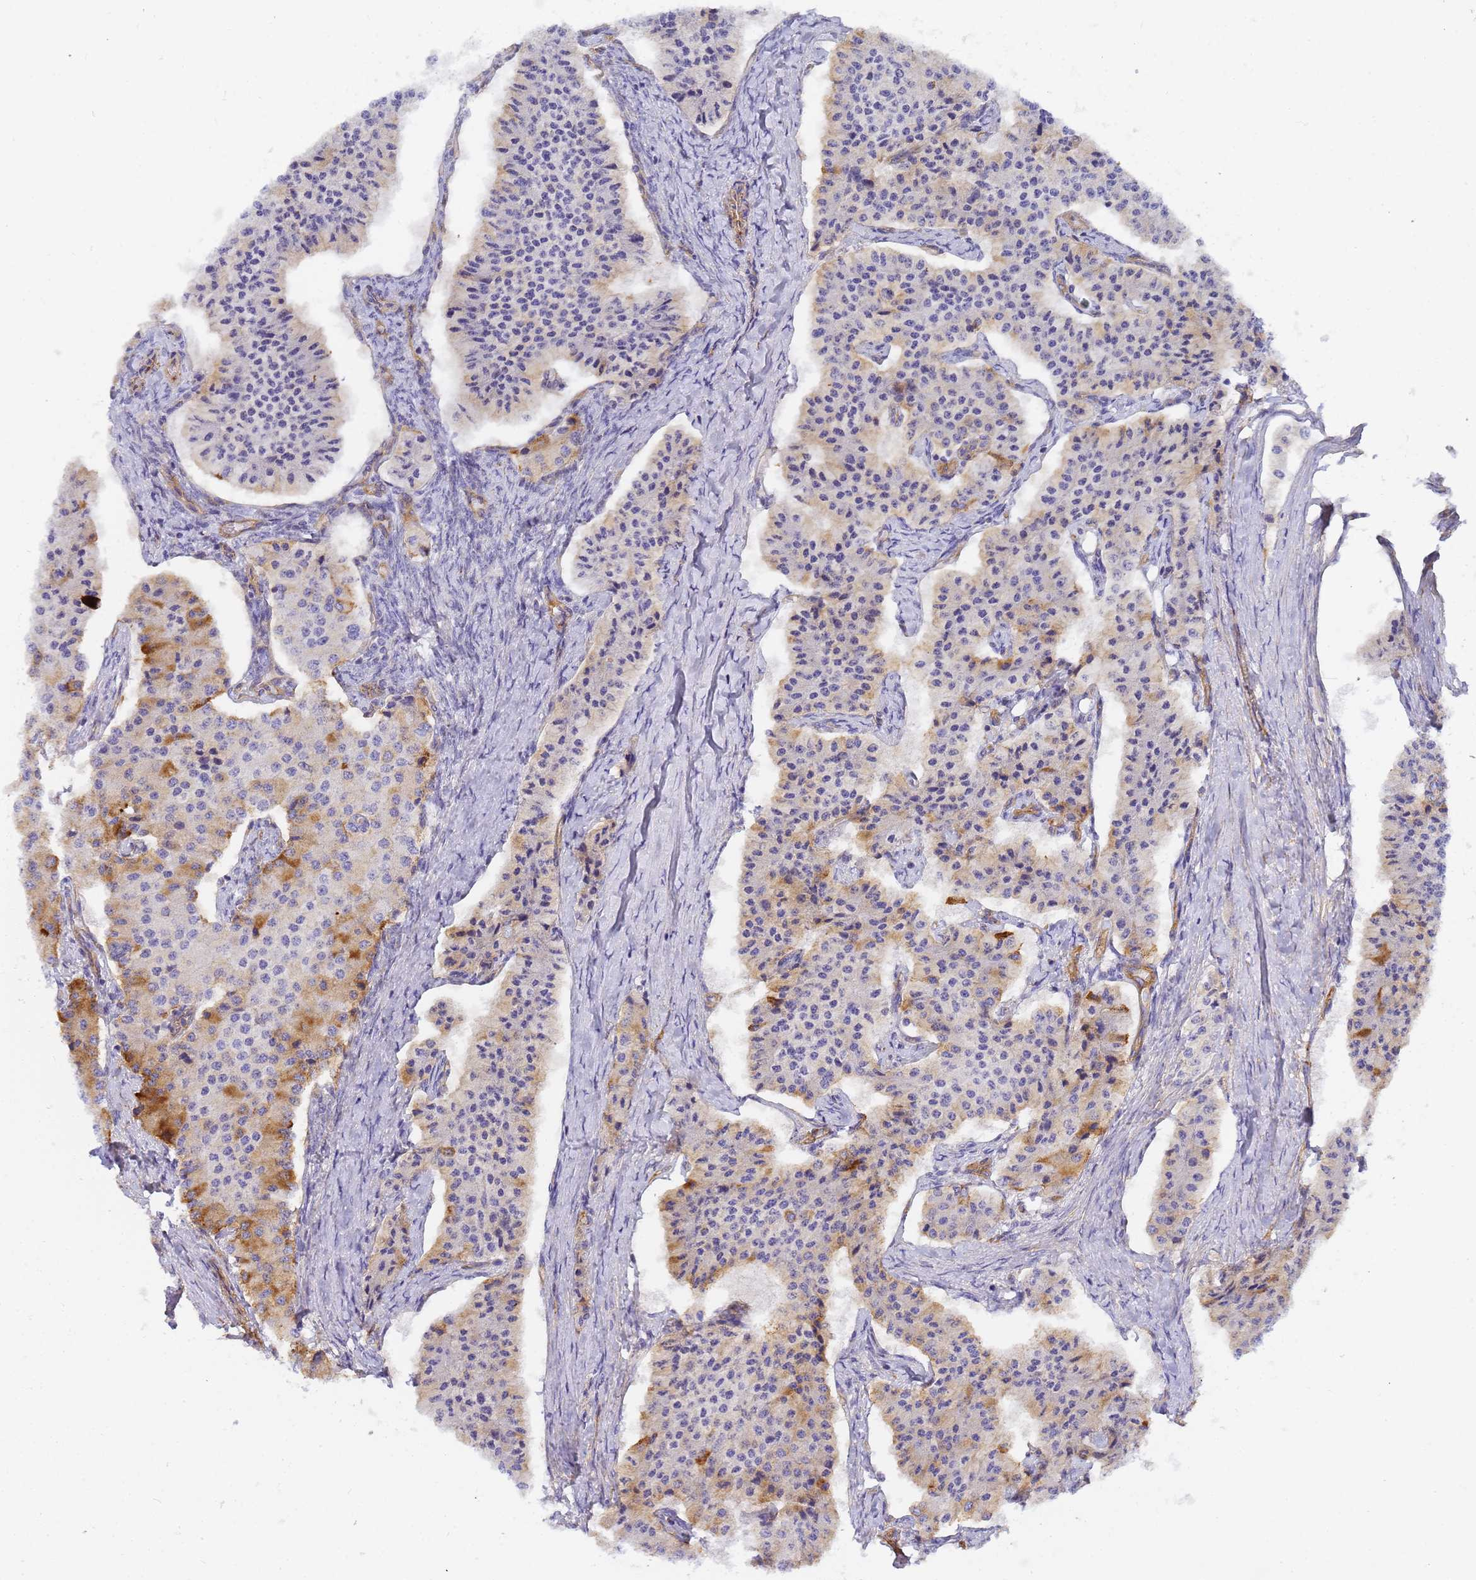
{"staining": {"intensity": "moderate", "quantity": "<25%", "location": "cytoplasmic/membranous"}, "tissue": "carcinoid", "cell_type": "Tumor cells", "image_type": "cancer", "snomed": [{"axis": "morphology", "description": "Carcinoid, malignant, NOS"}, {"axis": "topography", "description": "Colon"}], "caption": "Tumor cells demonstrate low levels of moderate cytoplasmic/membranous positivity in approximately <25% of cells in carcinoid. The staining was performed using DAB to visualize the protein expression in brown, while the nuclei were stained in blue with hematoxylin (Magnification: 20x).", "gene": "MYL12A", "patient": {"sex": "female", "age": 52}}